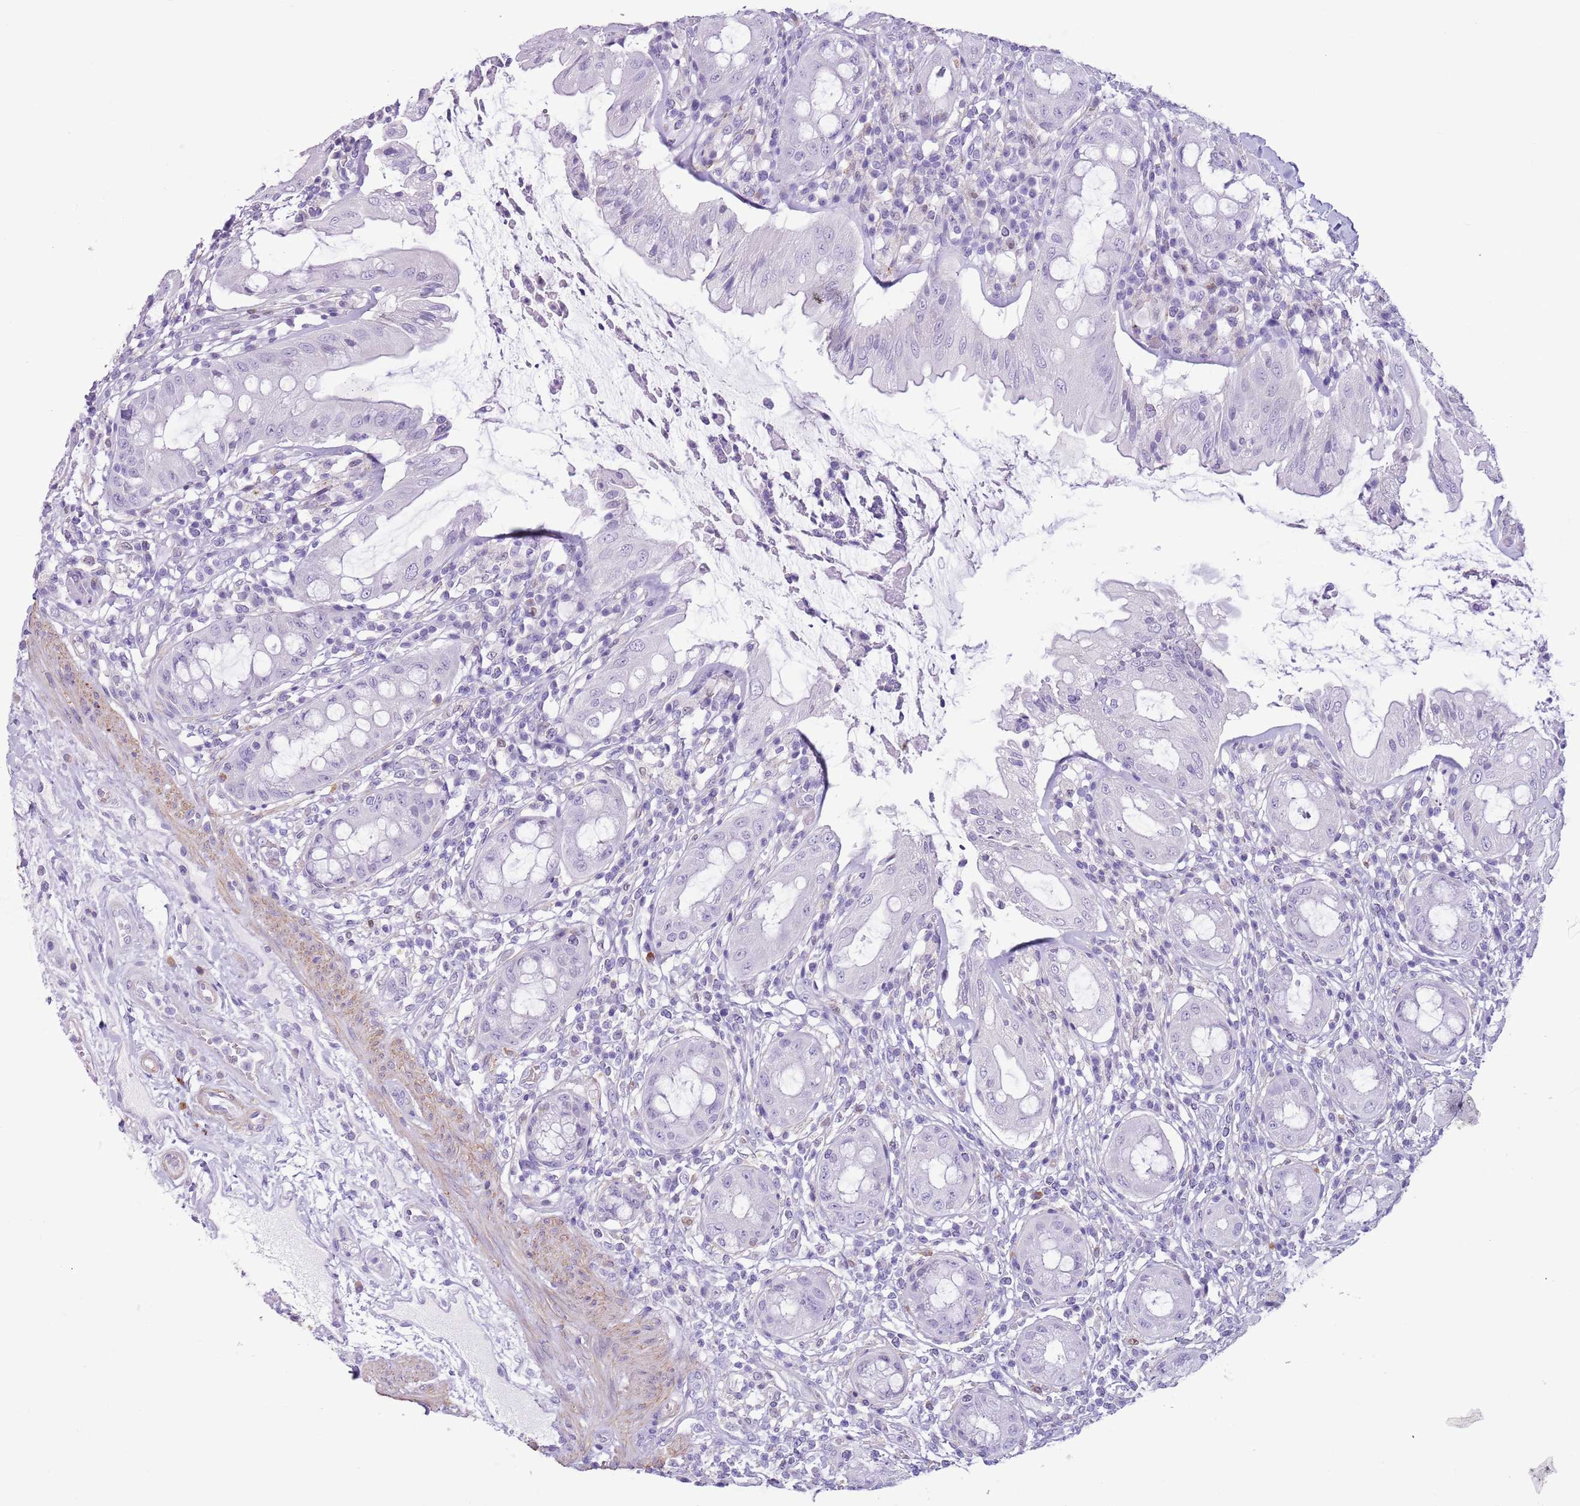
{"staining": {"intensity": "negative", "quantity": "none", "location": "none"}, "tissue": "rectum", "cell_type": "Glandular cells", "image_type": "normal", "snomed": [{"axis": "morphology", "description": "Normal tissue, NOS"}, {"axis": "topography", "description": "Rectum"}], "caption": "A high-resolution photomicrograph shows immunohistochemistry (IHC) staining of normal rectum, which reveals no significant expression in glandular cells.", "gene": "SLC7A14", "patient": {"sex": "female", "age": 57}}